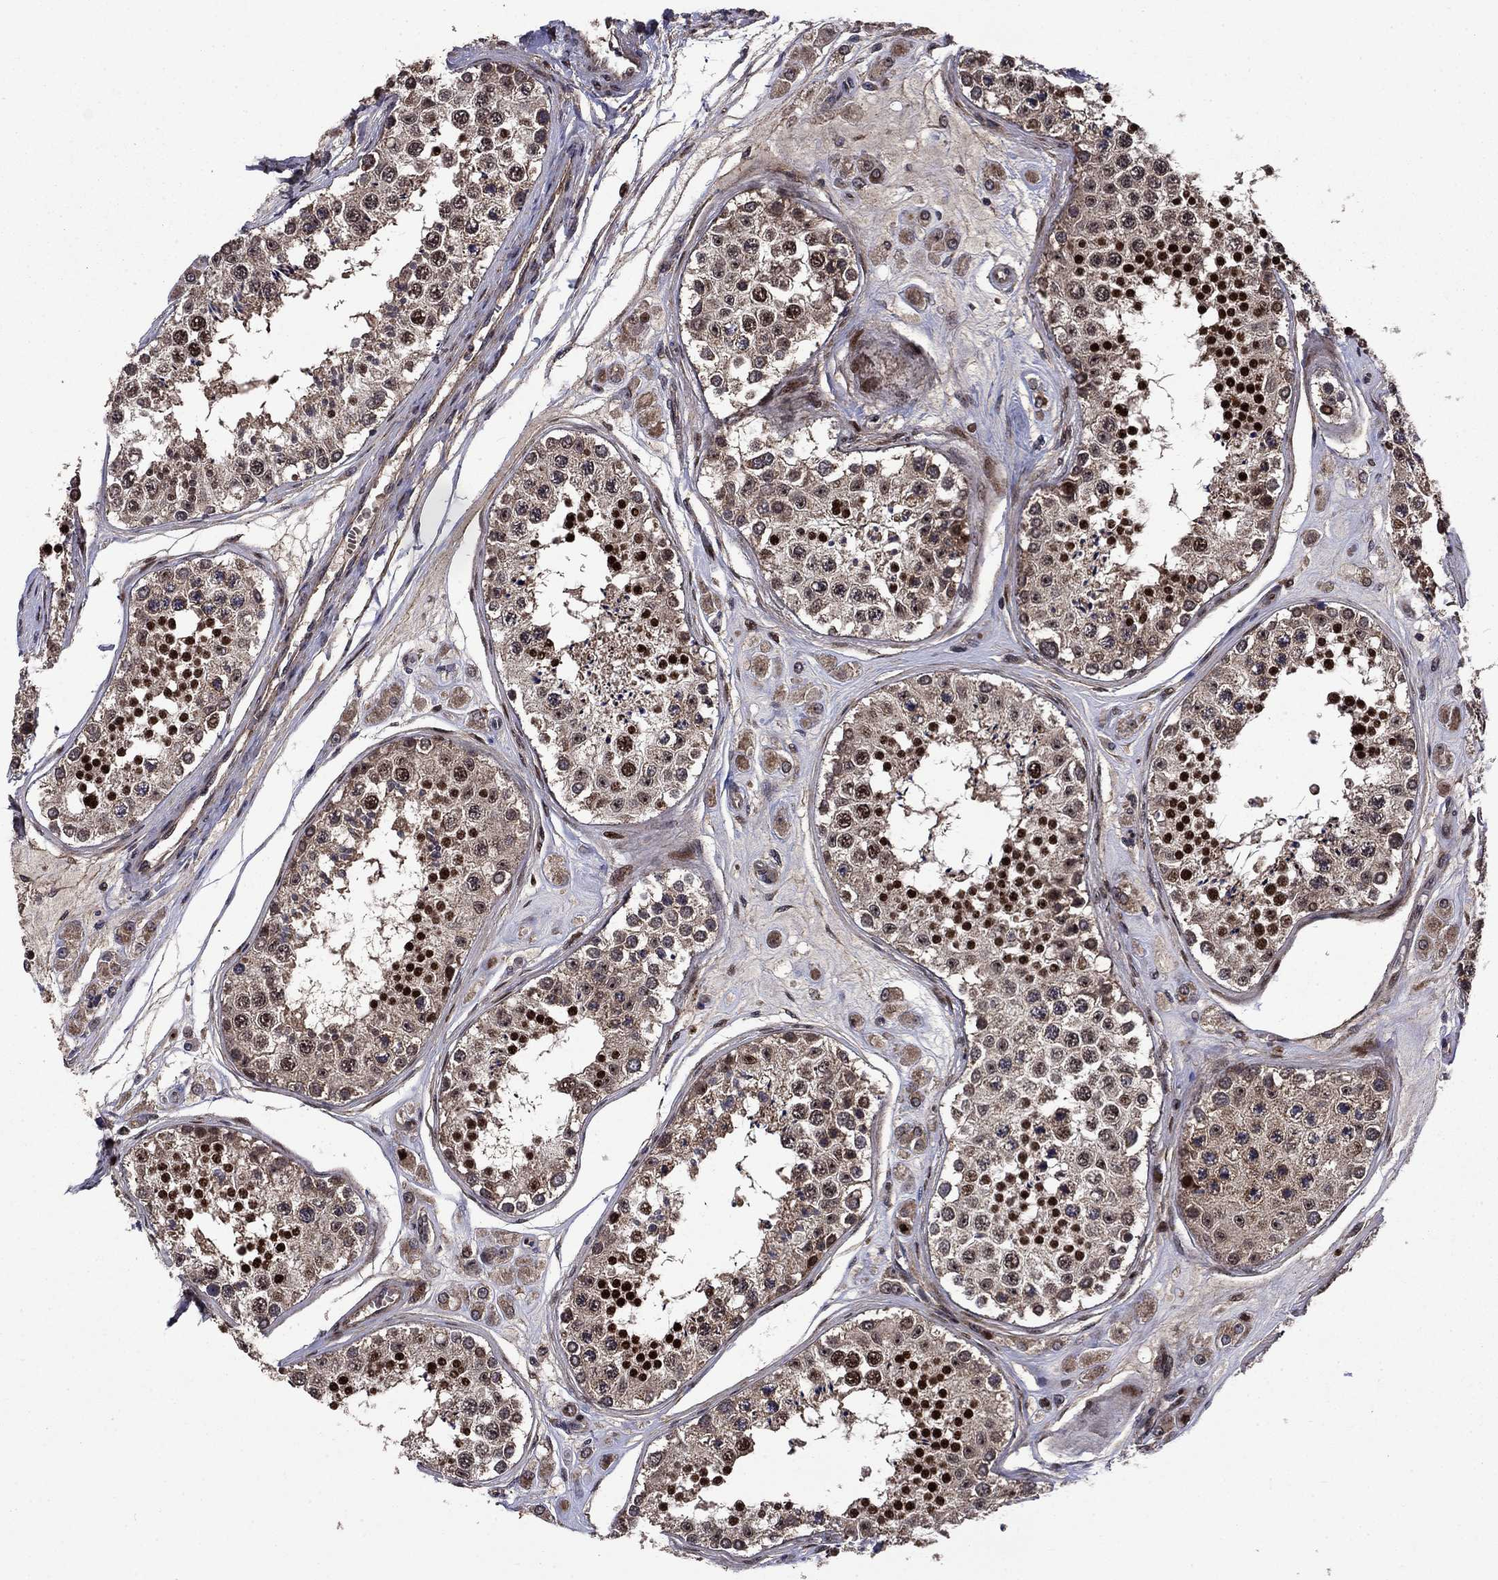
{"staining": {"intensity": "strong", "quantity": "25%-75%", "location": "cytoplasmic/membranous,nuclear"}, "tissue": "testis", "cell_type": "Cells in seminiferous ducts", "image_type": "normal", "snomed": [{"axis": "morphology", "description": "Normal tissue, NOS"}, {"axis": "topography", "description": "Testis"}], "caption": "IHC of benign testis displays high levels of strong cytoplasmic/membranous,nuclear expression in about 25%-75% of cells in seminiferous ducts.", "gene": "AGTPBP1", "patient": {"sex": "male", "age": 25}}